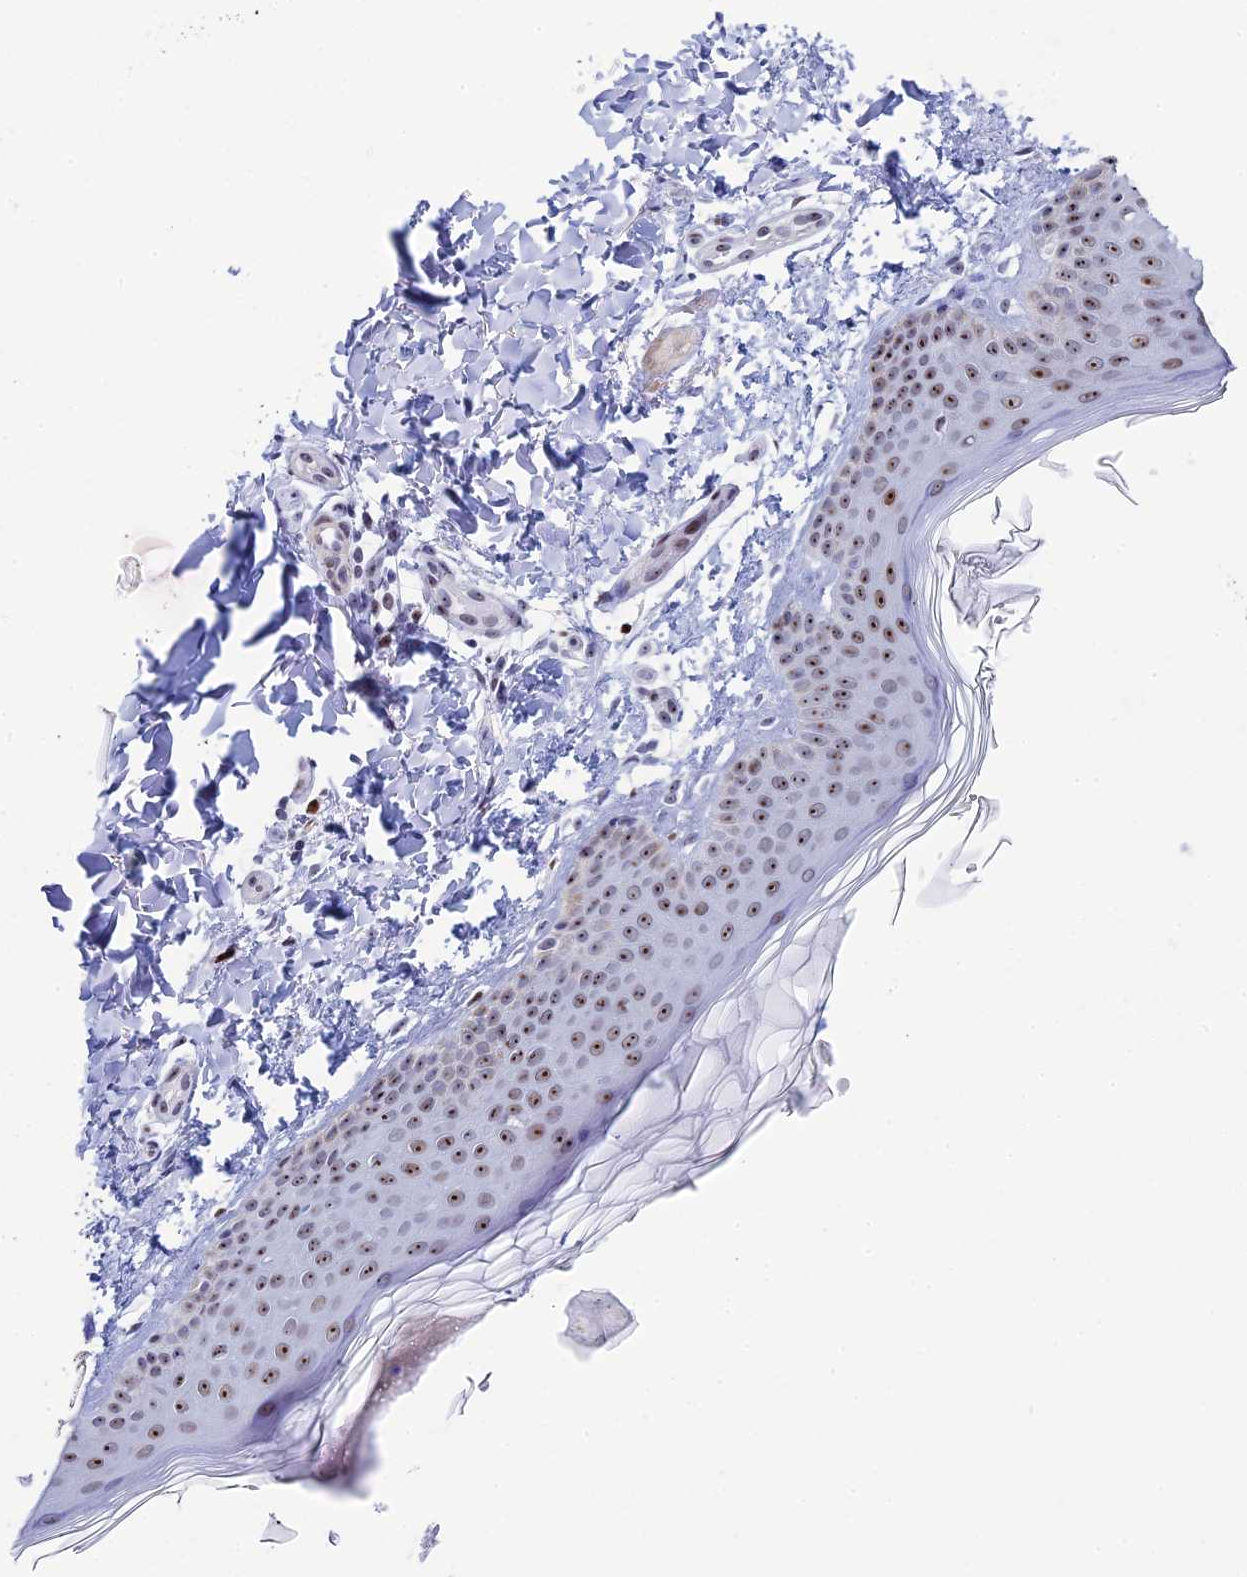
{"staining": {"intensity": "negative", "quantity": "none", "location": "none"}, "tissue": "skin", "cell_type": "Fibroblasts", "image_type": "normal", "snomed": [{"axis": "morphology", "description": "Normal tissue, NOS"}, {"axis": "topography", "description": "Skin"}], "caption": "Fibroblasts show no significant protein staining in benign skin. (DAB immunohistochemistry, high magnification).", "gene": "CCDC86", "patient": {"sex": "male", "age": 36}}